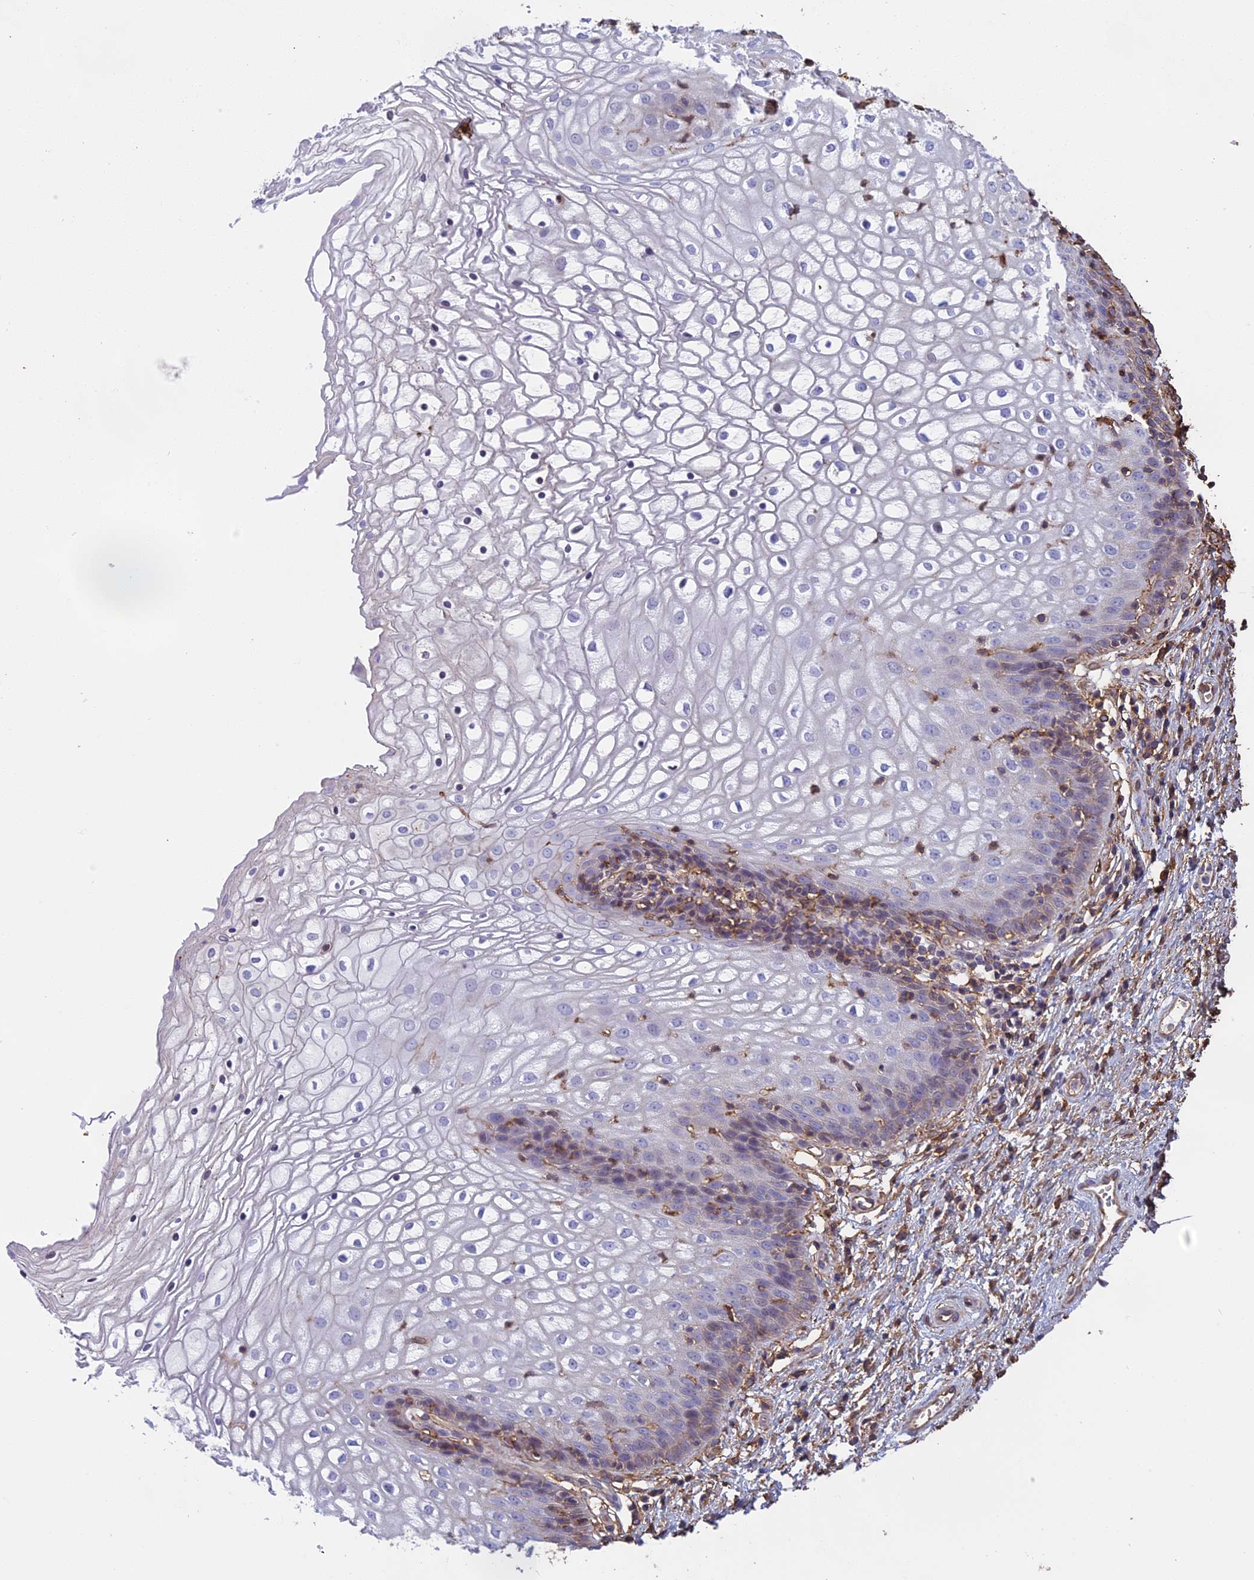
{"staining": {"intensity": "moderate", "quantity": "<25%", "location": "cytoplasmic/membranous"}, "tissue": "vagina", "cell_type": "Squamous epithelial cells", "image_type": "normal", "snomed": [{"axis": "morphology", "description": "Normal tissue, NOS"}, {"axis": "topography", "description": "Vagina"}], "caption": "Immunohistochemical staining of benign vagina reveals <25% levels of moderate cytoplasmic/membranous protein expression in about <25% of squamous epithelial cells.", "gene": "TMEM255B", "patient": {"sex": "female", "age": 34}}